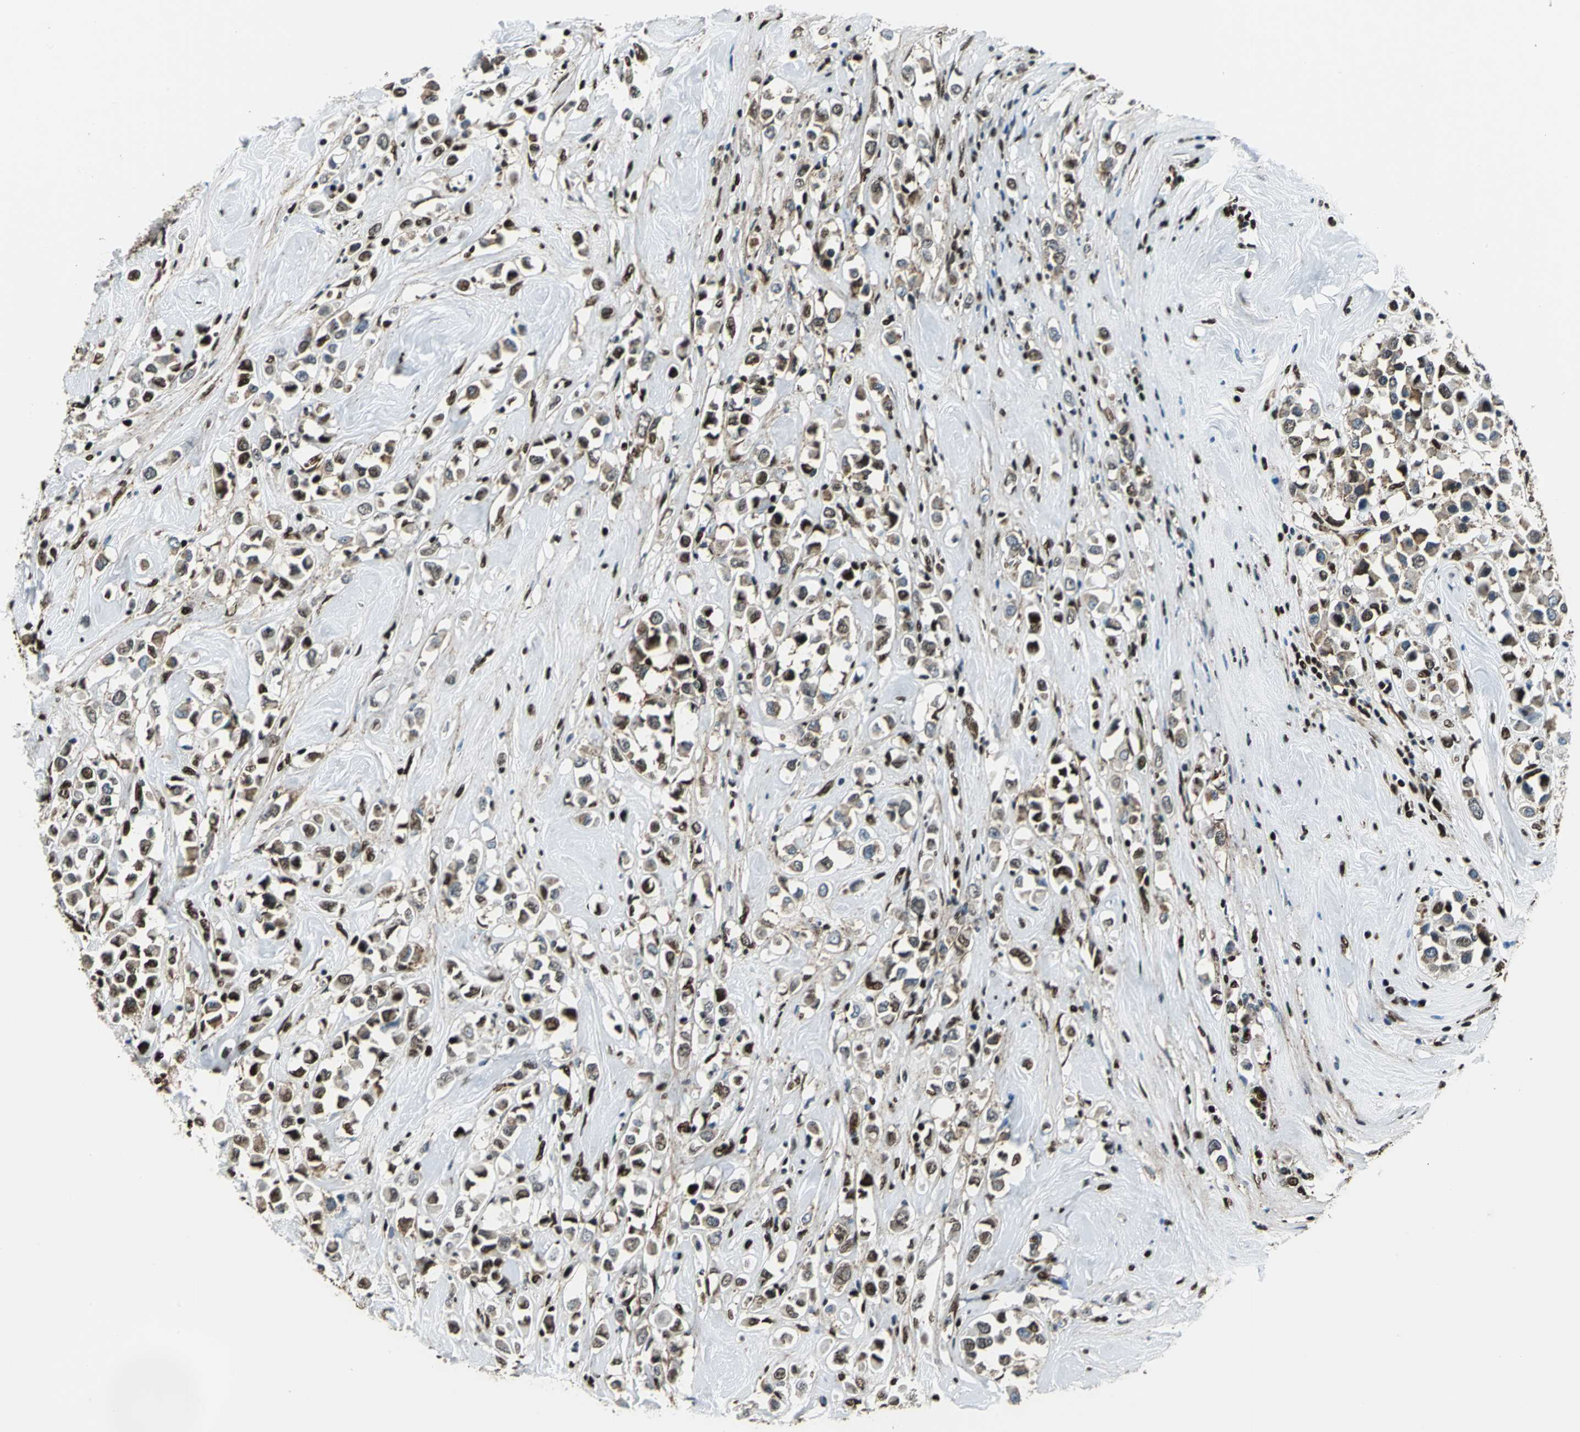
{"staining": {"intensity": "moderate", "quantity": ">75%", "location": "cytoplasmic/membranous,nuclear"}, "tissue": "breast cancer", "cell_type": "Tumor cells", "image_type": "cancer", "snomed": [{"axis": "morphology", "description": "Duct carcinoma"}, {"axis": "topography", "description": "Breast"}], "caption": "There is medium levels of moderate cytoplasmic/membranous and nuclear expression in tumor cells of infiltrating ductal carcinoma (breast), as demonstrated by immunohistochemical staining (brown color).", "gene": "APEX1", "patient": {"sex": "female", "age": 61}}